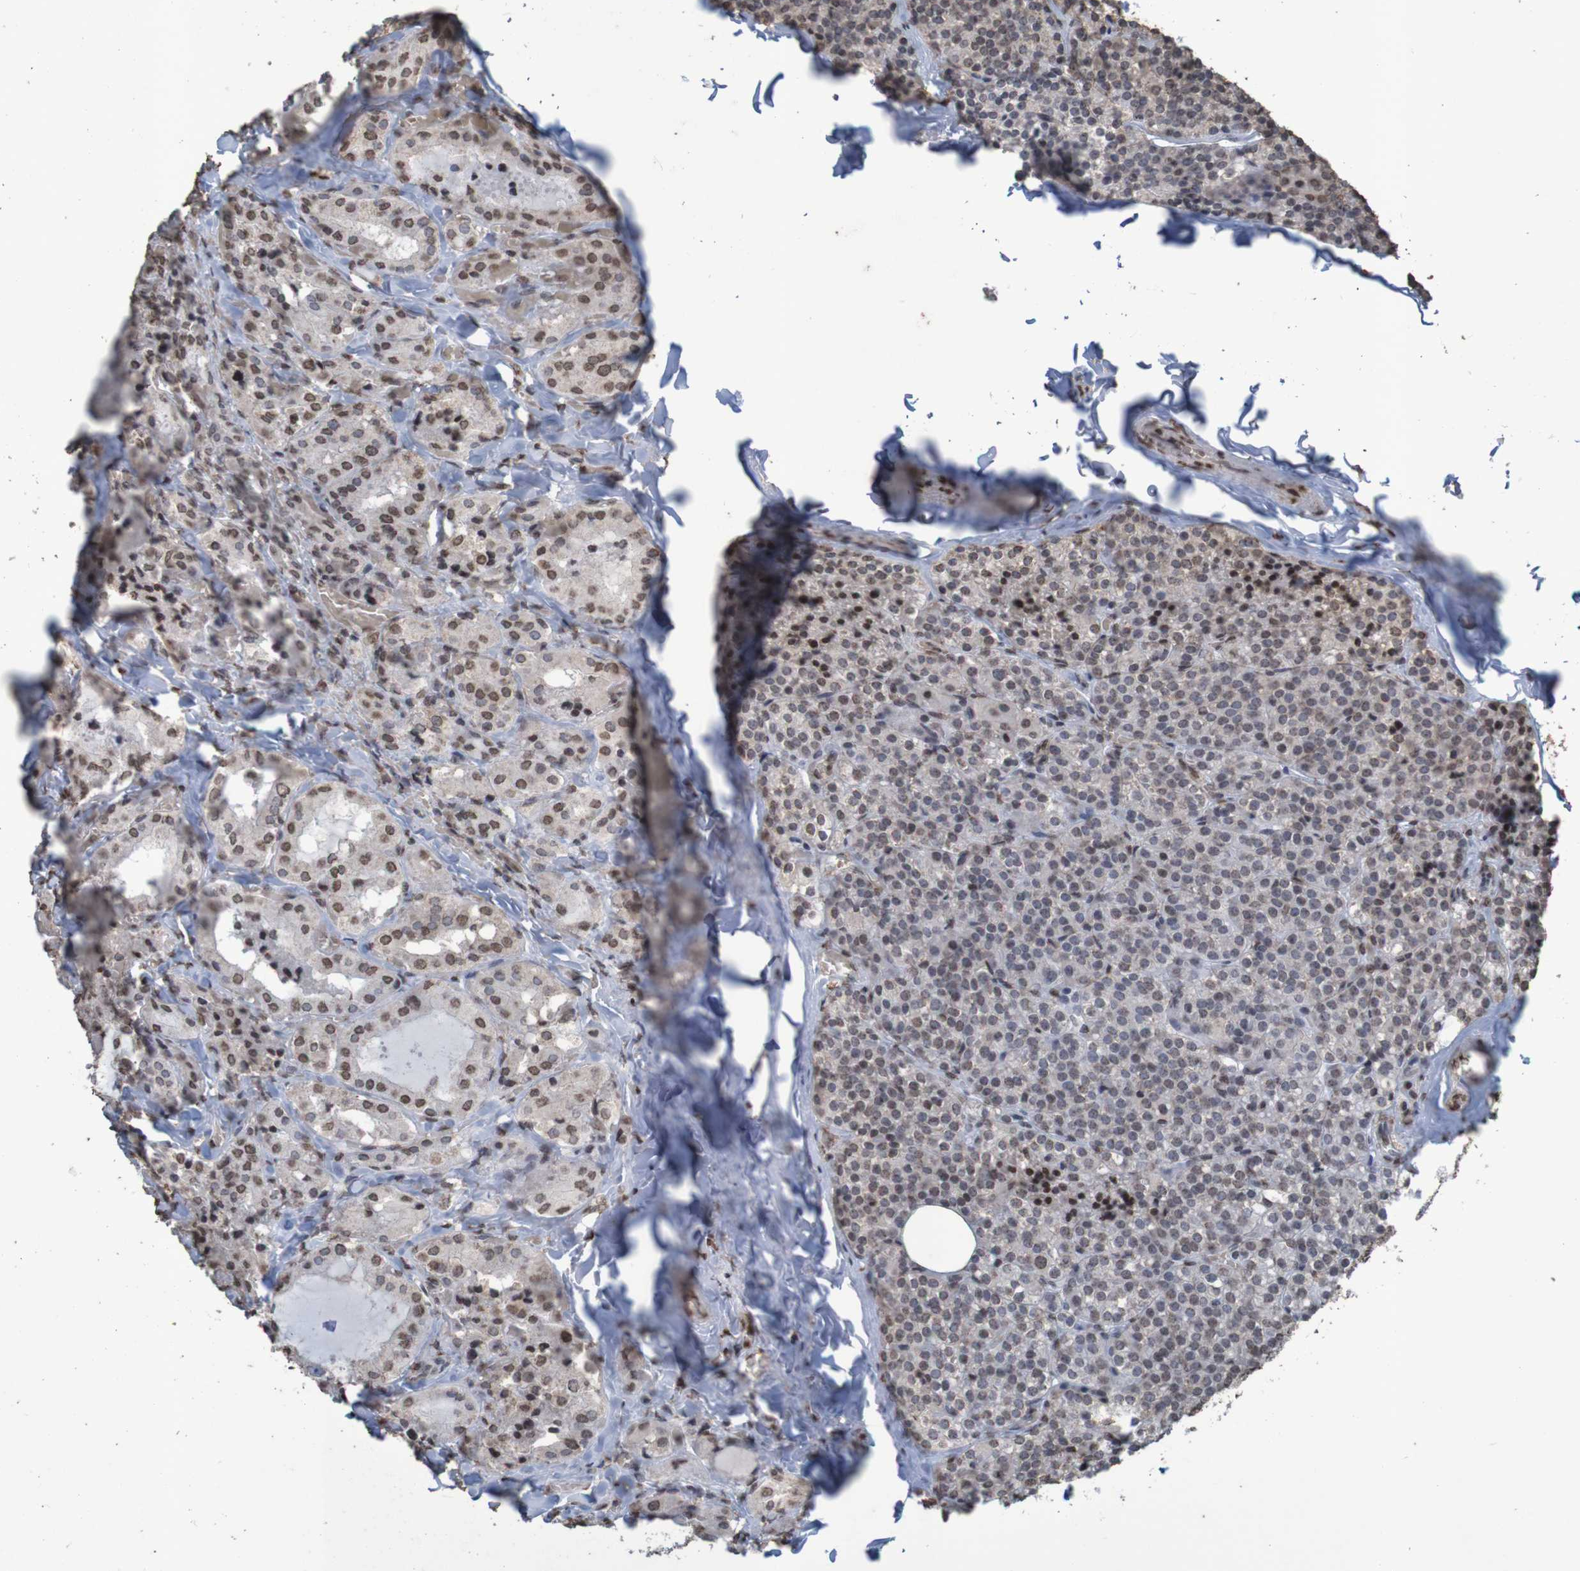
{"staining": {"intensity": "moderate", "quantity": "25%-75%", "location": "cytoplasmic/membranous,nuclear"}, "tissue": "parathyroid gland", "cell_type": "Glandular cells", "image_type": "normal", "snomed": [{"axis": "morphology", "description": "Normal tissue, NOS"}, {"axis": "morphology", "description": "Atrophy, NOS"}, {"axis": "topography", "description": "Parathyroid gland"}], "caption": "A medium amount of moderate cytoplasmic/membranous,nuclear expression is present in about 25%-75% of glandular cells in benign parathyroid gland.", "gene": "GFI1", "patient": {"sex": "female", "age": 54}}